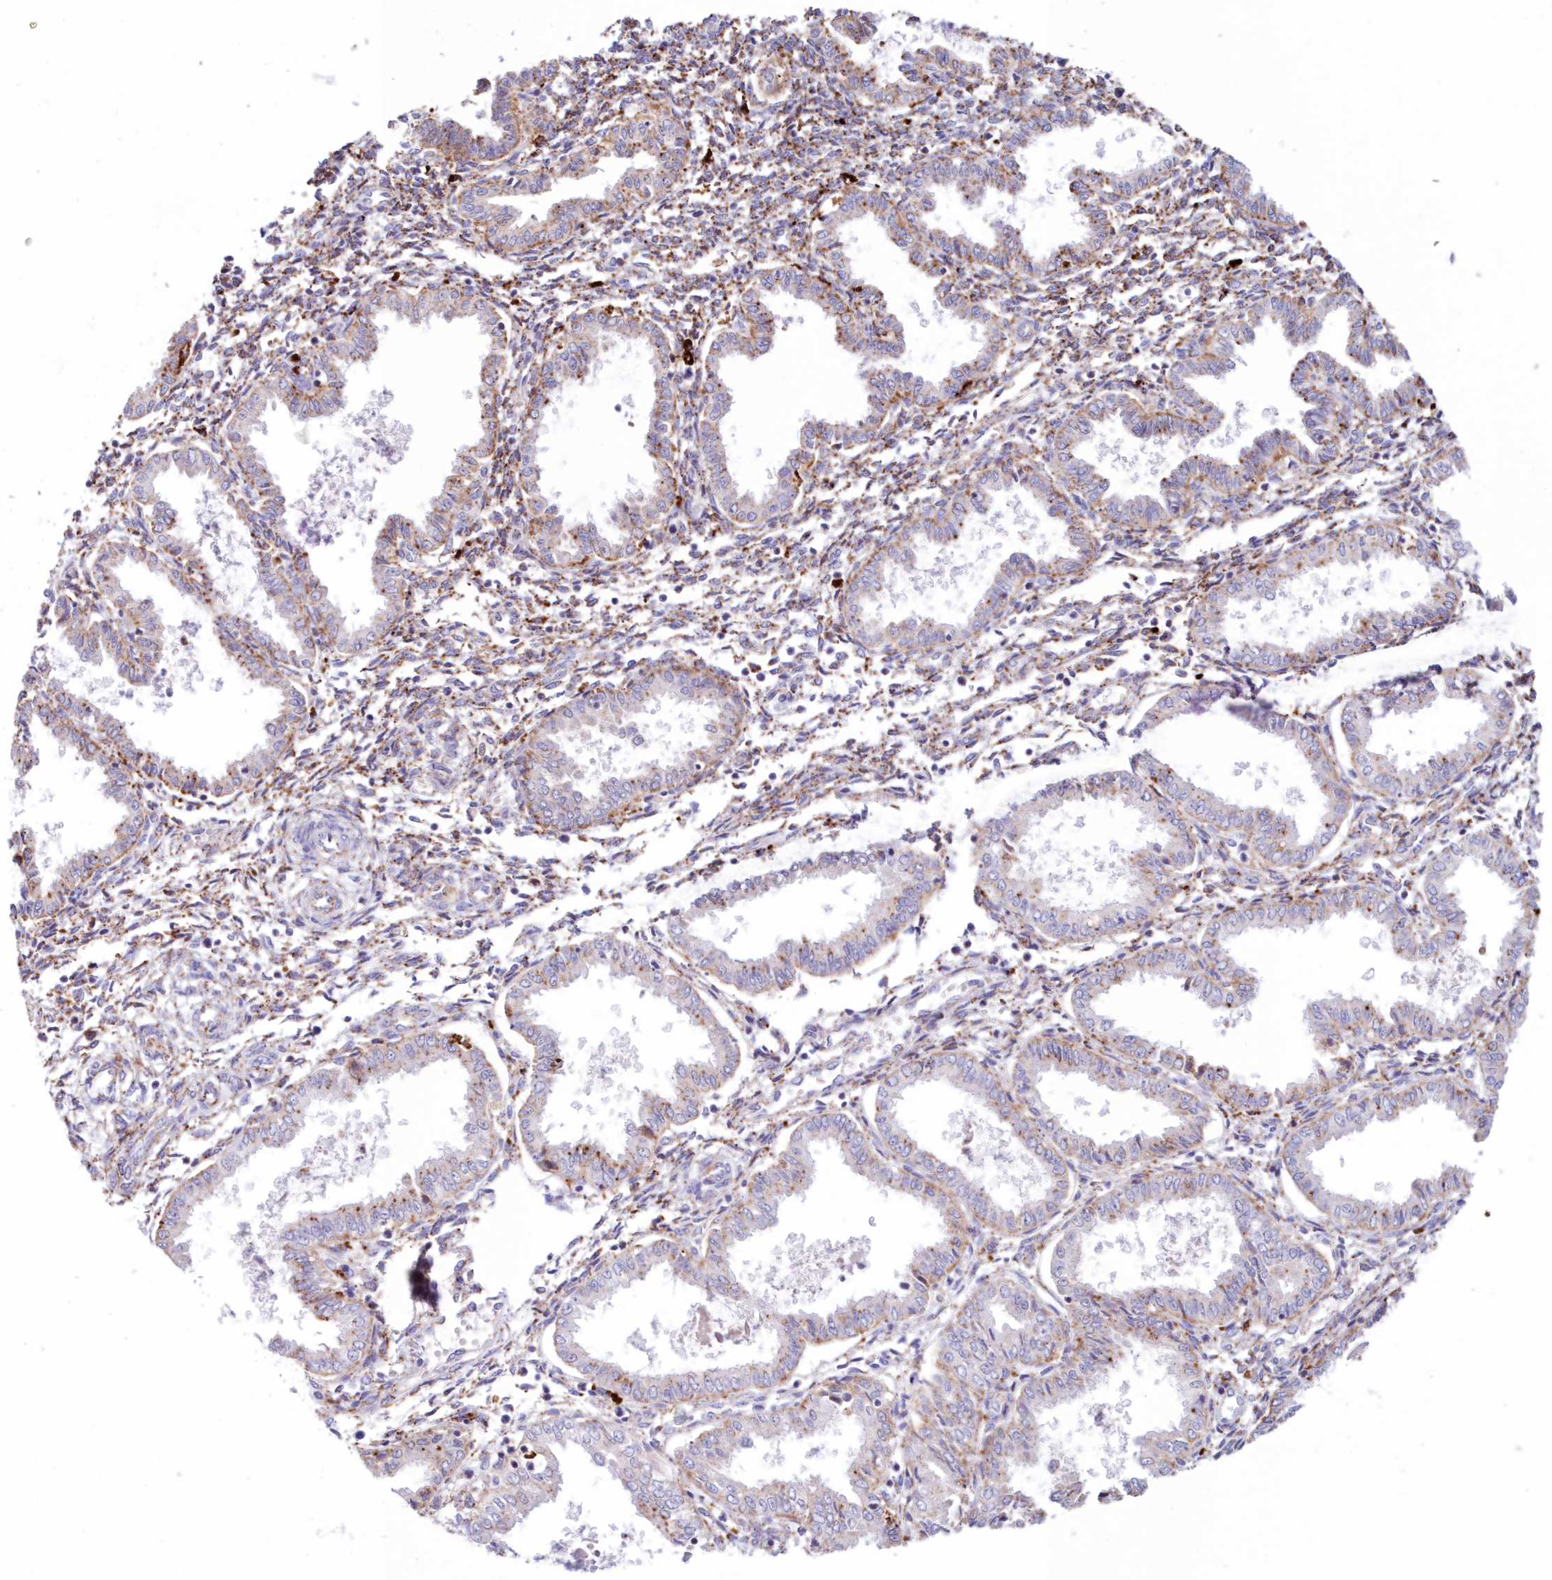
{"staining": {"intensity": "moderate", "quantity": "<25%", "location": "cytoplasmic/membranous"}, "tissue": "endometrium", "cell_type": "Cells in endometrial stroma", "image_type": "normal", "snomed": [{"axis": "morphology", "description": "Normal tissue, NOS"}, {"axis": "topography", "description": "Endometrium"}], "caption": "Protein expression analysis of unremarkable endometrium exhibits moderate cytoplasmic/membranous staining in approximately <25% of cells in endometrial stroma.", "gene": "TPP1", "patient": {"sex": "female", "age": 33}}